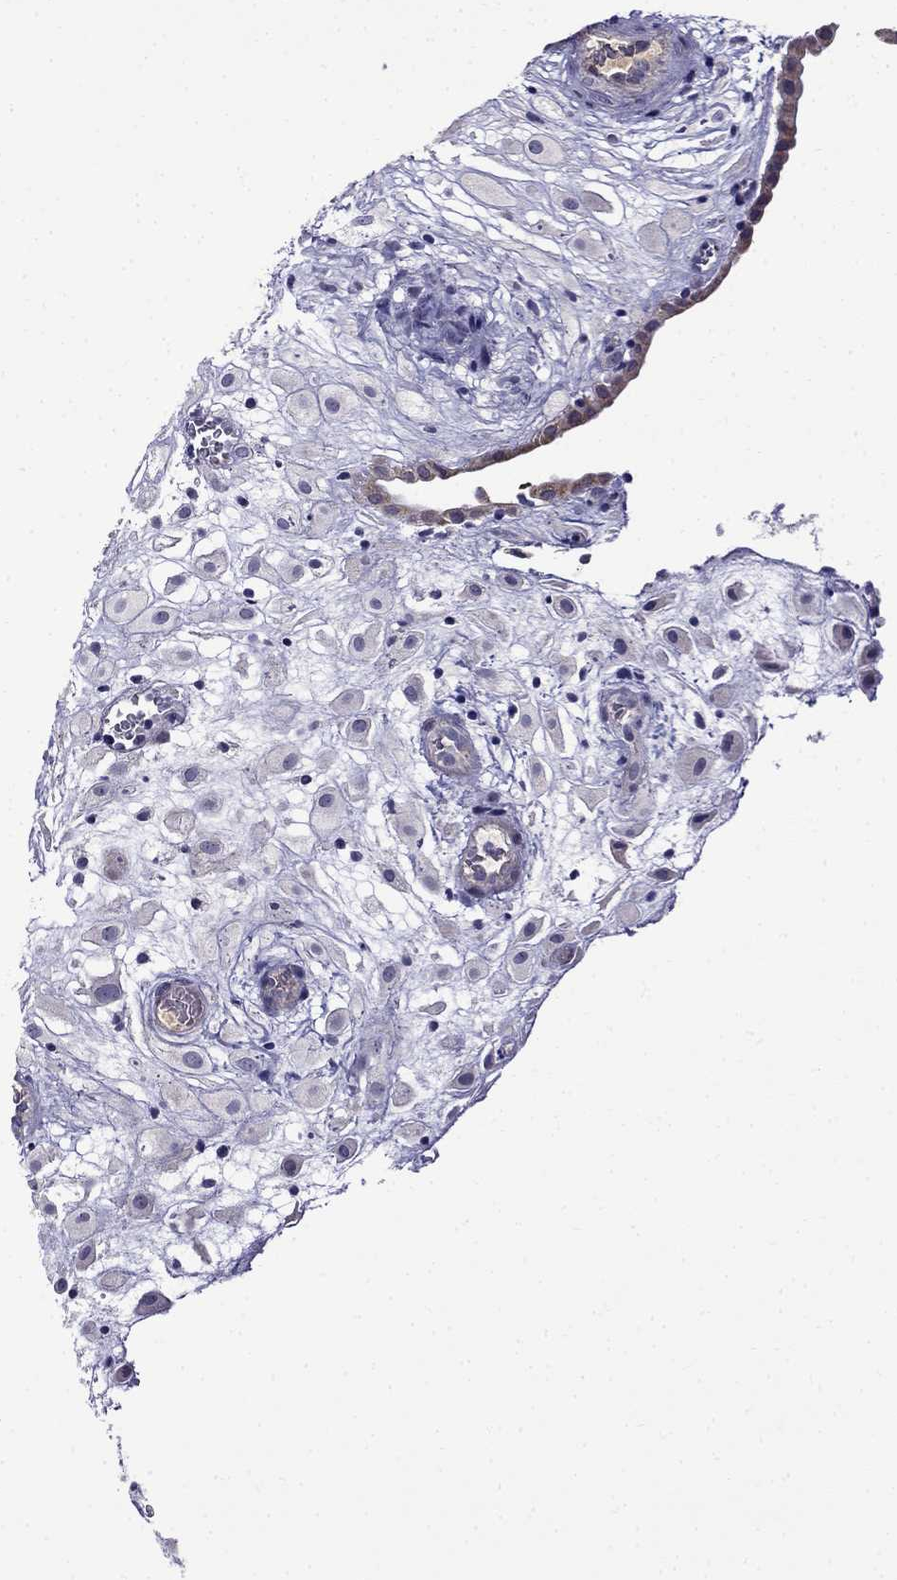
{"staining": {"intensity": "negative", "quantity": "none", "location": "none"}, "tissue": "placenta", "cell_type": "Decidual cells", "image_type": "normal", "snomed": [{"axis": "morphology", "description": "Normal tissue, NOS"}, {"axis": "topography", "description": "Placenta"}], "caption": "The immunohistochemistry (IHC) micrograph has no significant staining in decidual cells of placenta. Brightfield microscopy of immunohistochemistry stained with DAB (3,3'-diaminobenzidine) (brown) and hematoxylin (blue), captured at high magnification.", "gene": "PI16", "patient": {"sex": "female", "age": 24}}